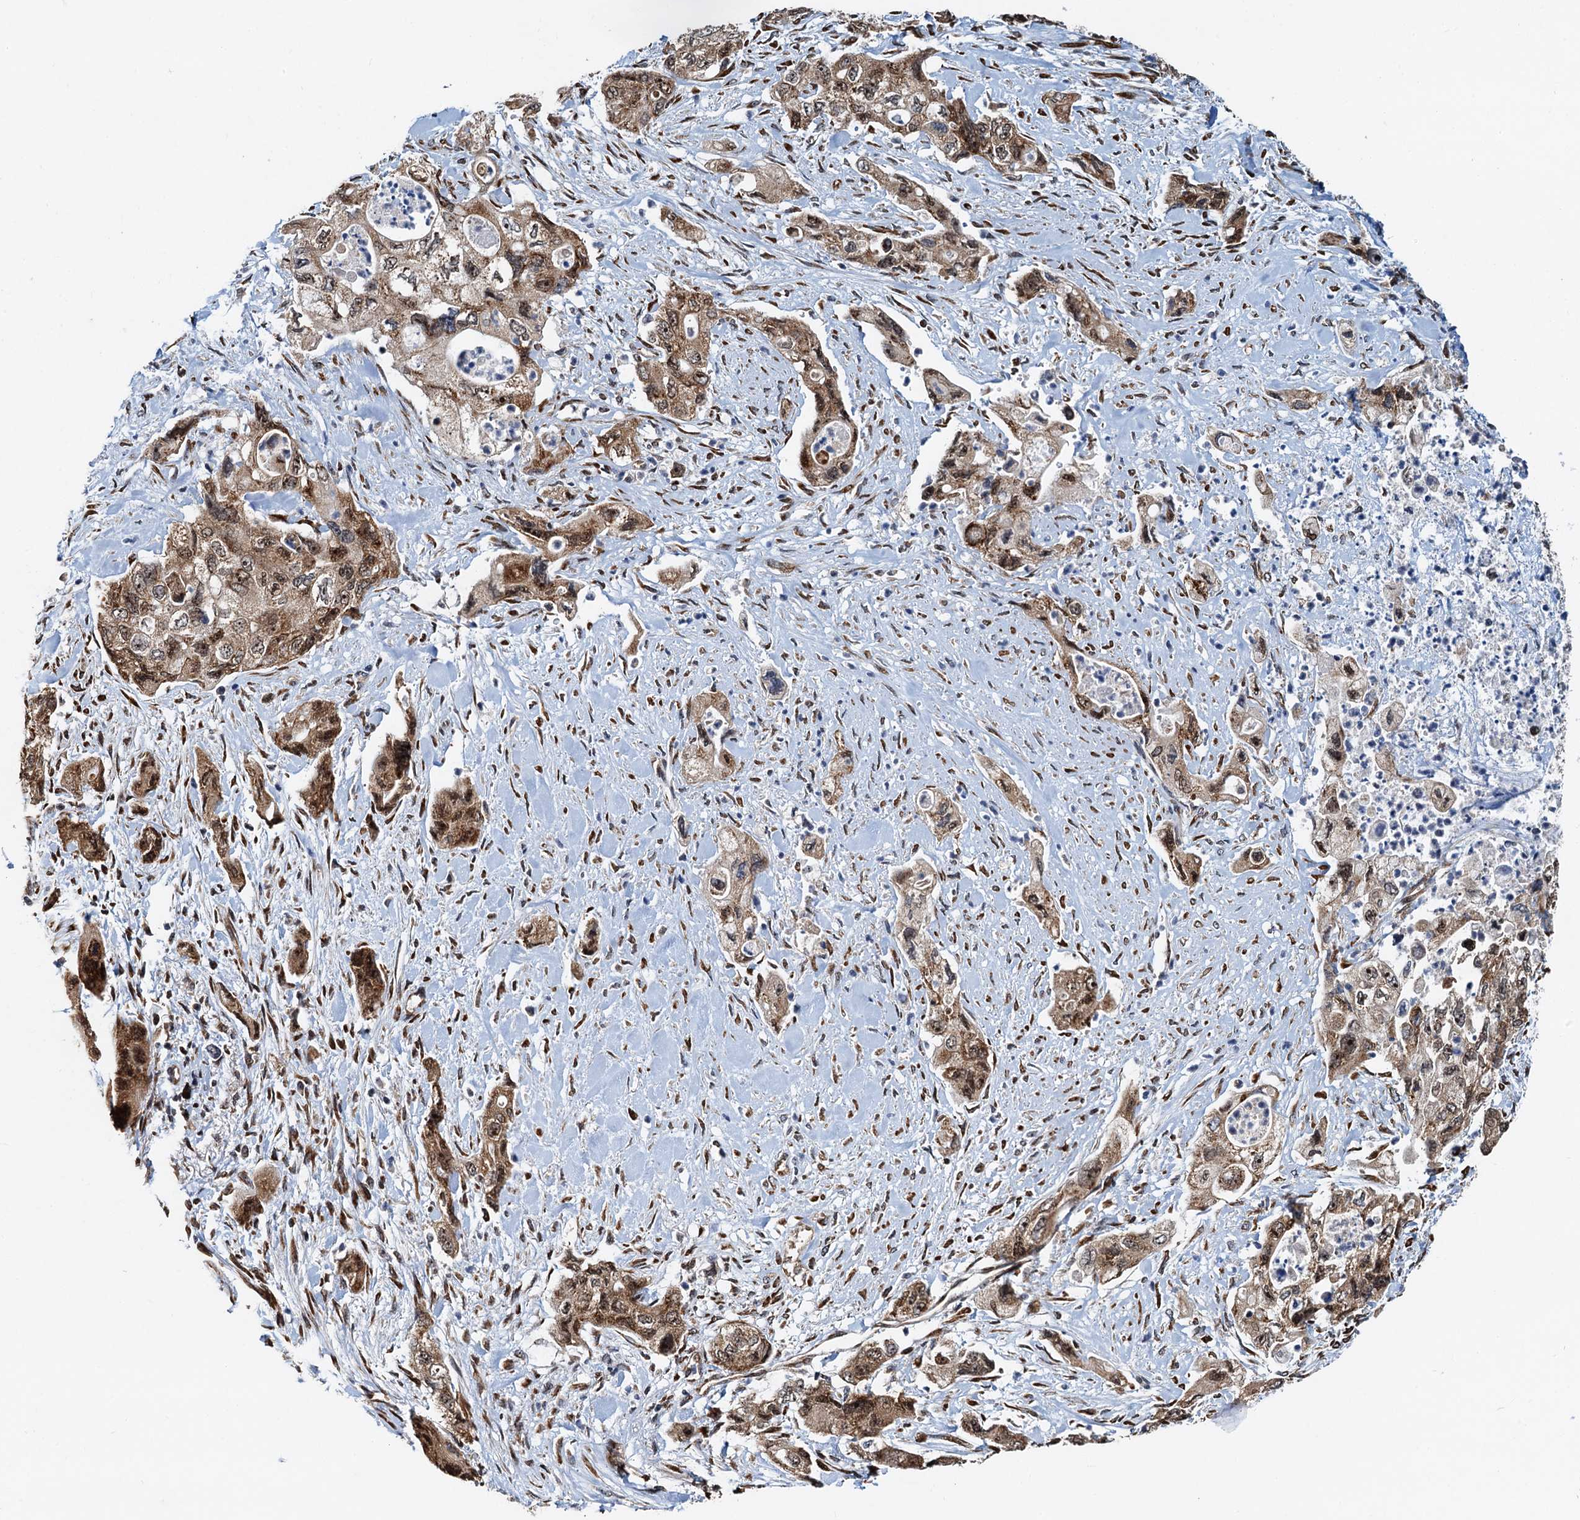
{"staining": {"intensity": "moderate", "quantity": ">75%", "location": "cytoplasmic/membranous,nuclear"}, "tissue": "pancreatic cancer", "cell_type": "Tumor cells", "image_type": "cancer", "snomed": [{"axis": "morphology", "description": "Adenocarcinoma, NOS"}, {"axis": "topography", "description": "Pancreas"}], "caption": "Protein expression analysis of pancreatic cancer (adenocarcinoma) displays moderate cytoplasmic/membranous and nuclear expression in approximately >75% of tumor cells.", "gene": "DNAJC21", "patient": {"sex": "female", "age": 73}}